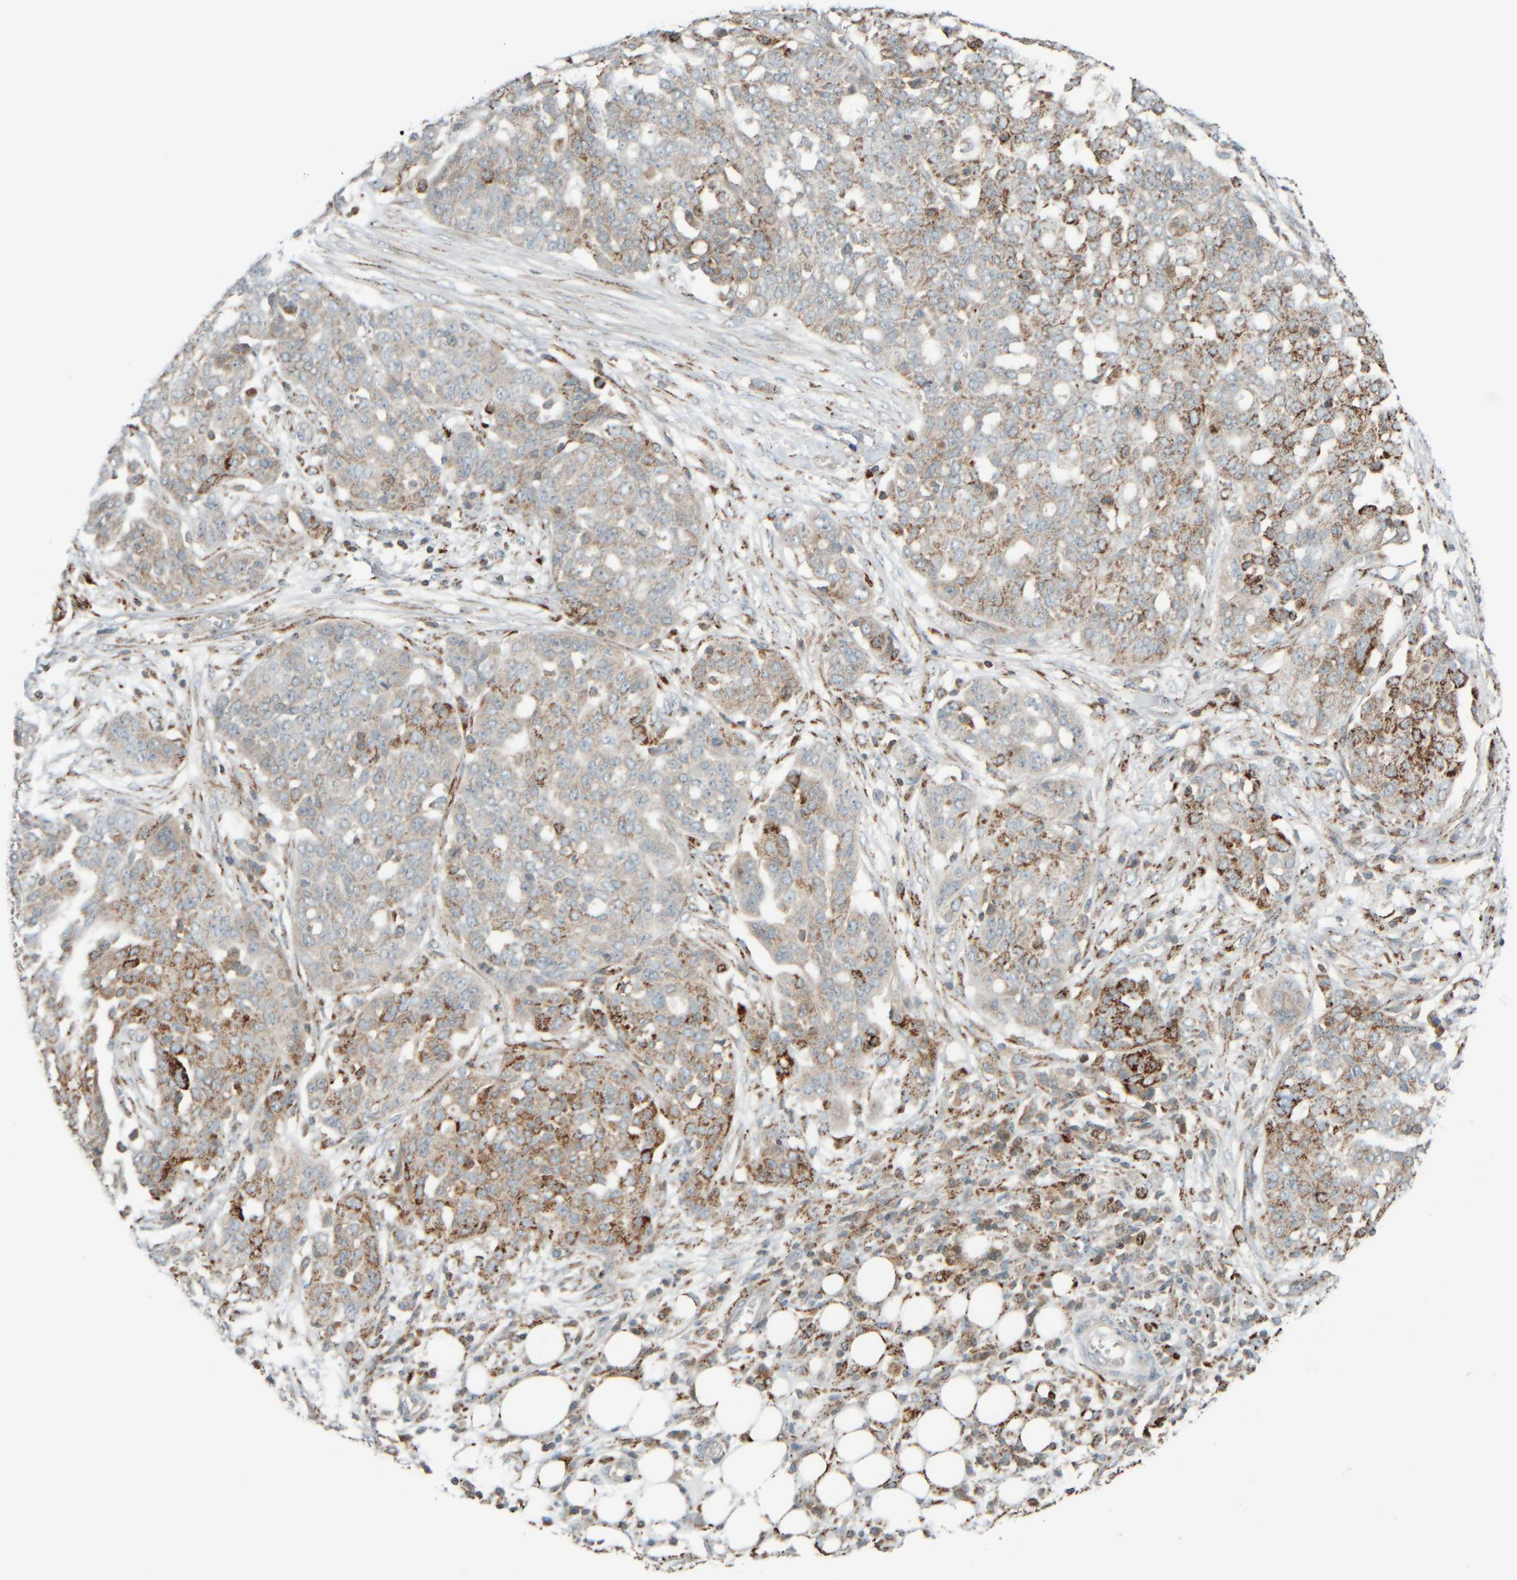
{"staining": {"intensity": "moderate", "quantity": "<25%", "location": "cytoplasmic/membranous"}, "tissue": "ovarian cancer", "cell_type": "Tumor cells", "image_type": "cancer", "snomed": [{"axis": "morphology", "description": "Cystadenocarcinoma, serous, NOS"}, {"axis": "topography", "description": "Soft tissue"}, {"axis": "topography", "description": "Ovary"}], "caption": "Ovarian cancer (serous cystadenocarcinoma) stained for a protein (brown) shows moderate cytoplasmic/membranous positive positivity in about <25% of tumor cells.", "gene": "SPAG5", "patient": {"sex": "female", "age": 57}}